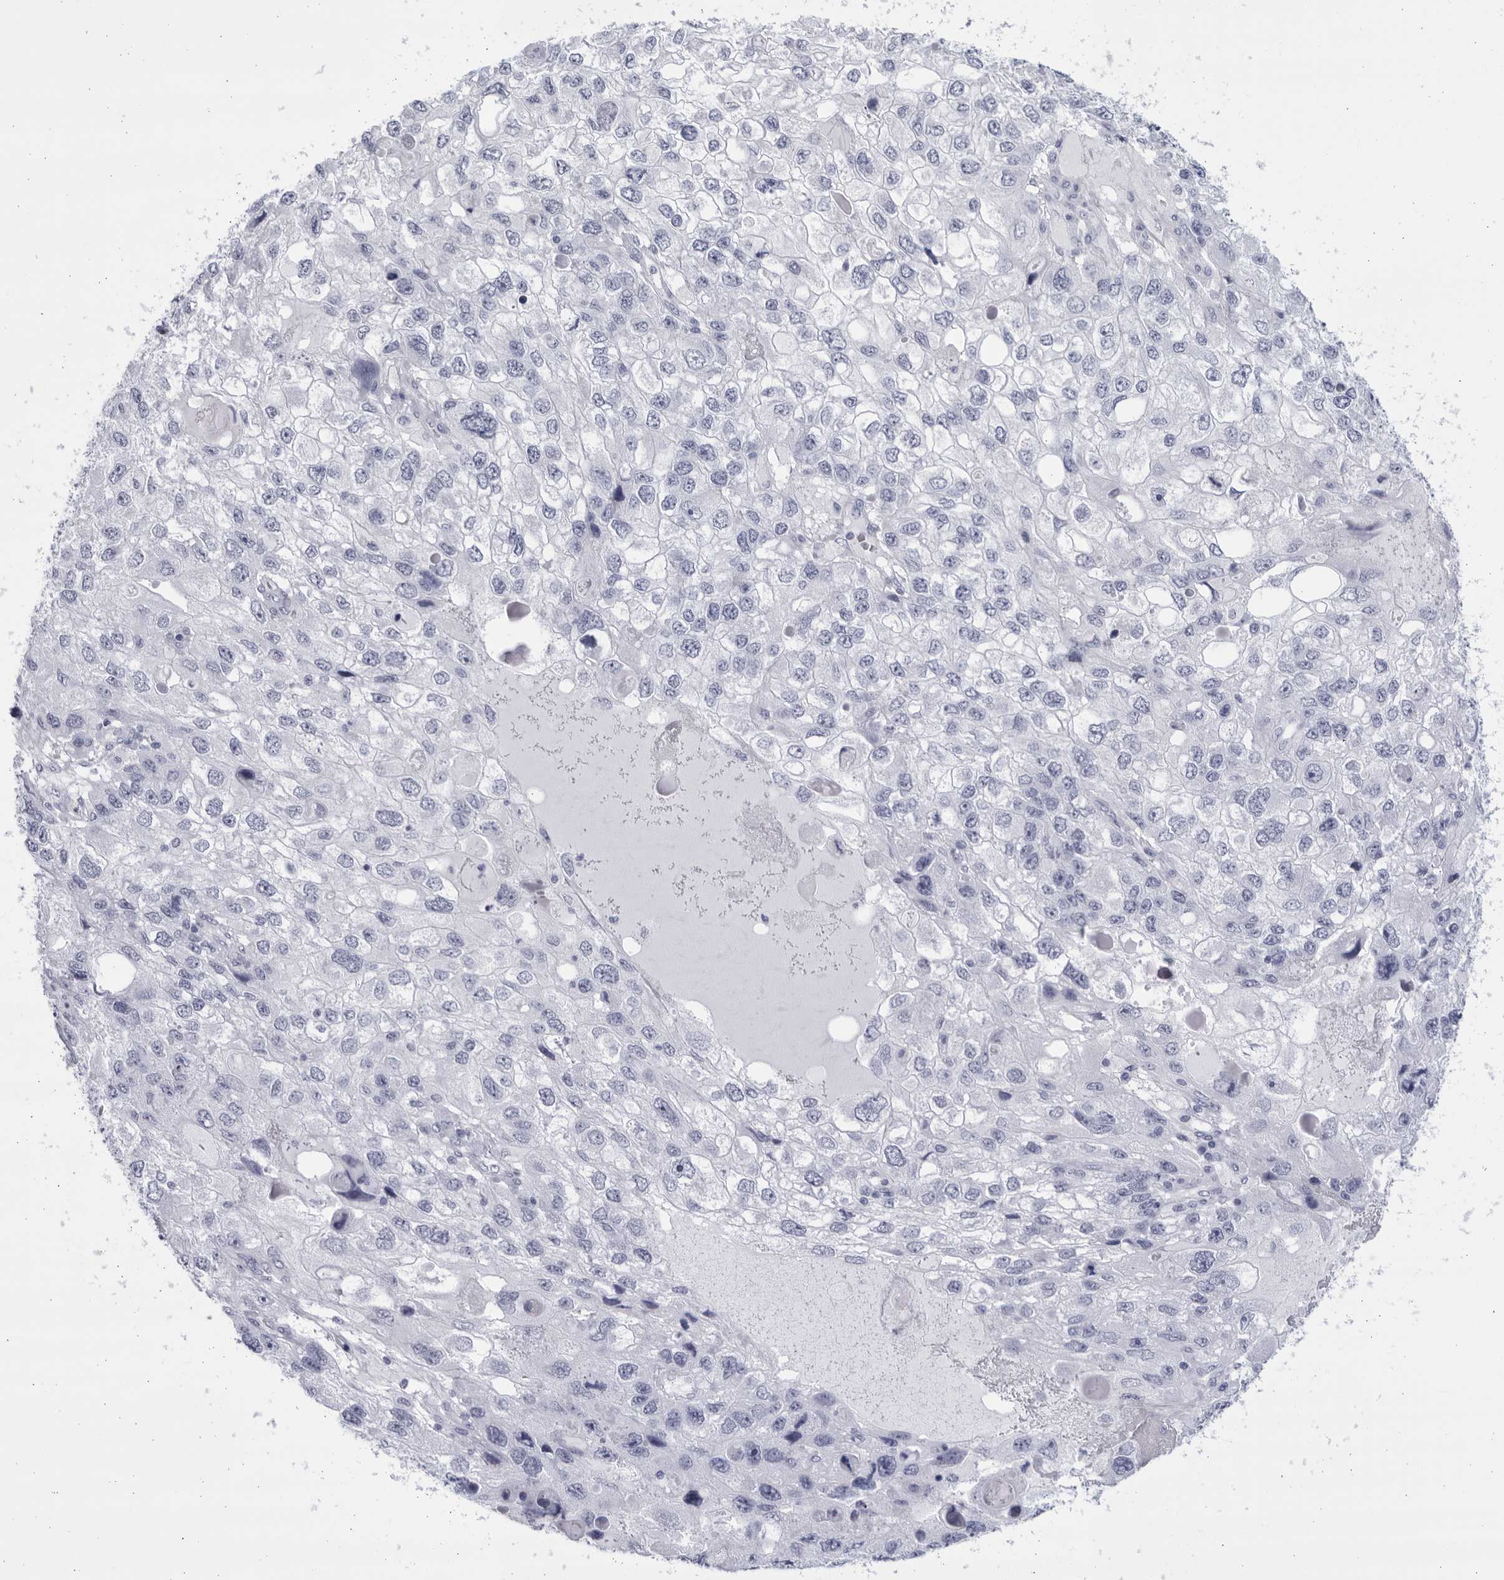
{"staining": {"intensity": "negative", "quantity": "none", "location": "none"}, "tissue": "endometrial cancer", "cell_type": "Tumor cells", "image_type": "cancer", "snomed": [{"axis": "morphology", "description": "Adenocarcinoma, NOS"}, {"axis": "topography", "description": "Endometrium"}], "caption": "Tumor cells show no significant protein staining in endometrial adenocarcinoma.", "gene": "CCDC181", "patient": {"sex": "female", "age": 49}}